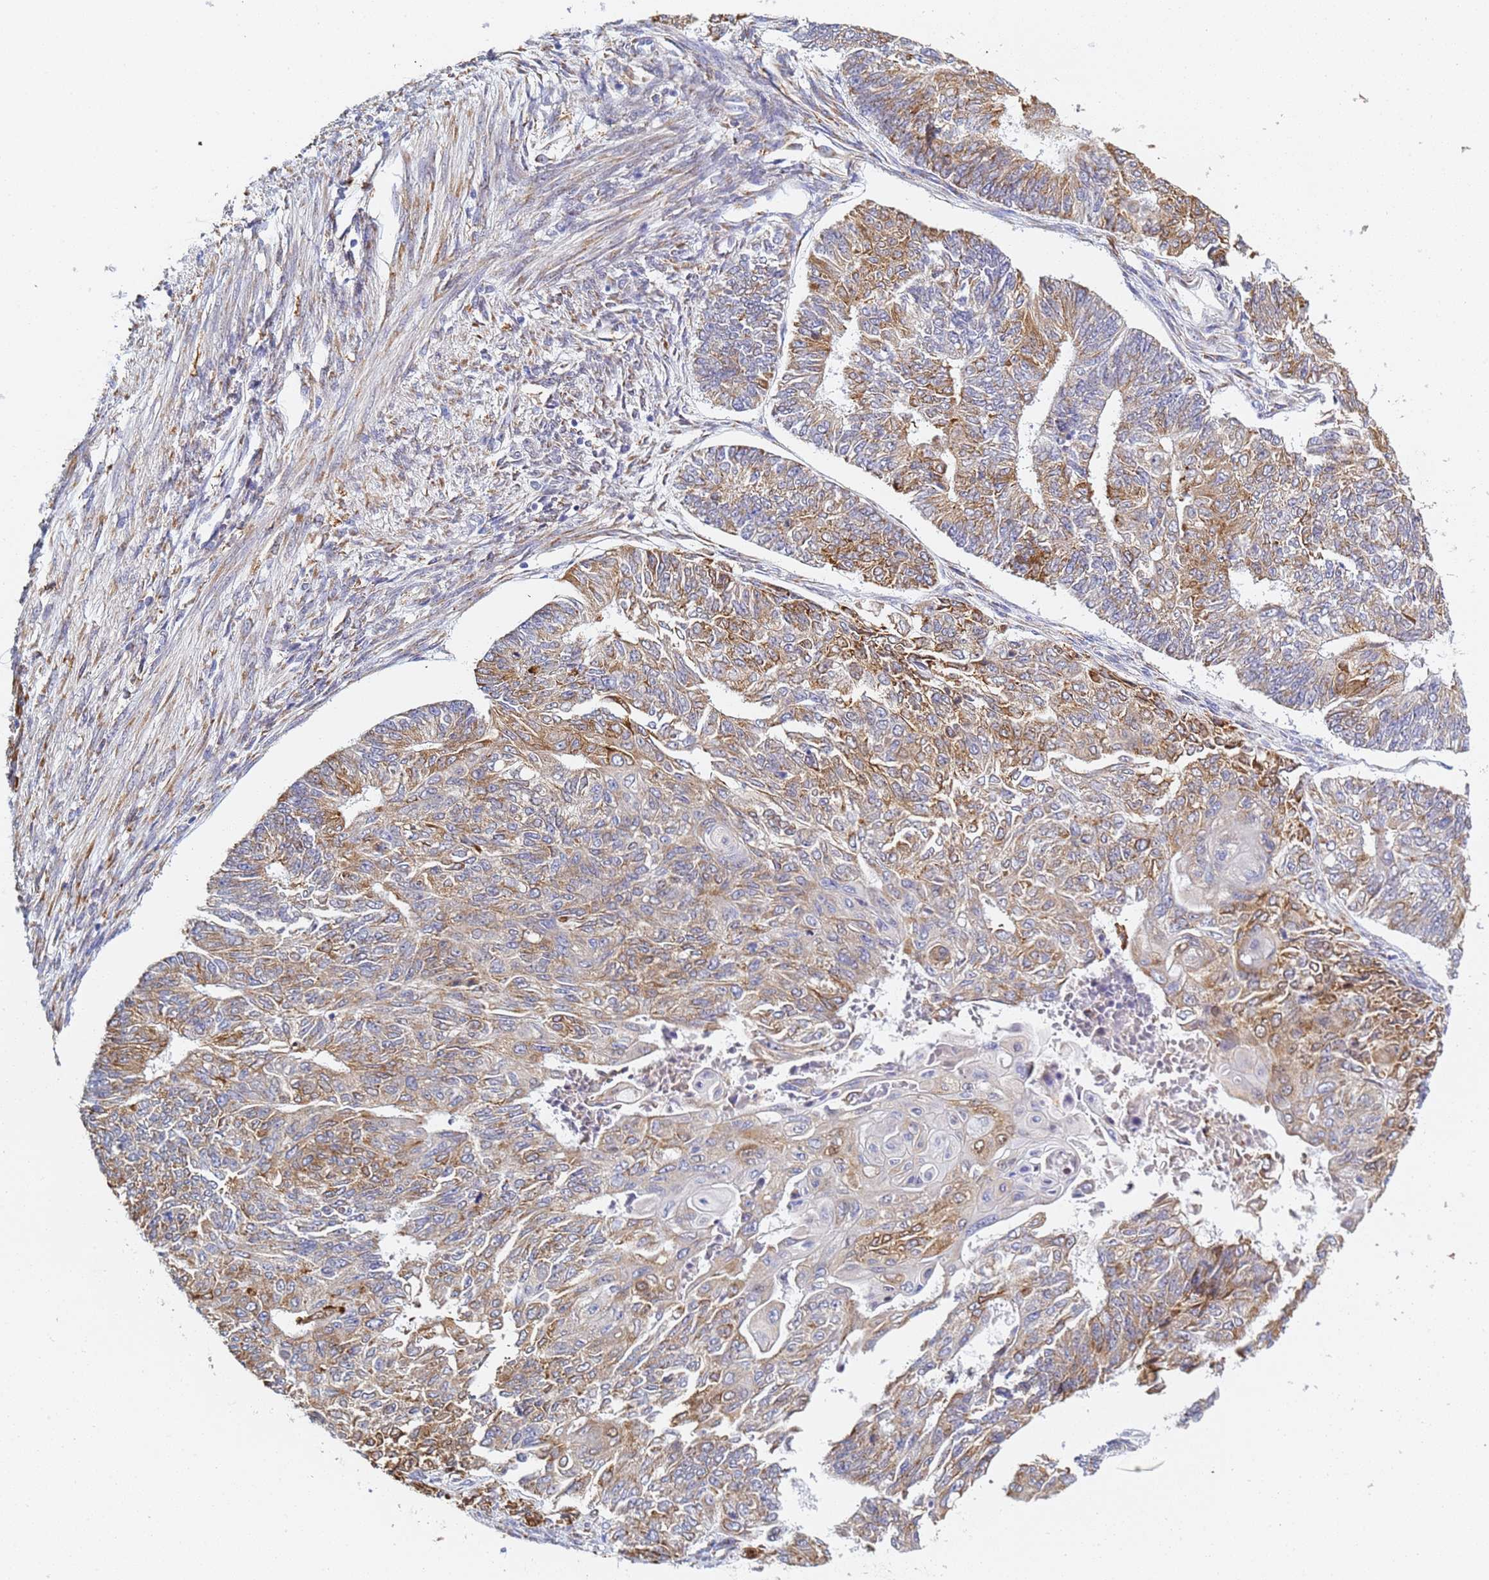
{"staining": {"intensity": "moderate", "quantity": "25%-75%", "location": "cytoplasmic/membranous"}, "tissue": "endometrial cancer", "cell_type": "Tumor cells", "image_type": "cancer", "snomed": [{"axis": "morphology", "description": "Adenocarcinoma, NOS"}, {"axis": "topography", "description": "Endometrium"}], "caption": "Moderate cytoplasmic/membranous staining is identified in approximately 25%-75% of tumor cells in endometrial adenocarcinoma.", "gene": "GDAP2", "patient": {"sex": "female", "age": 32}}